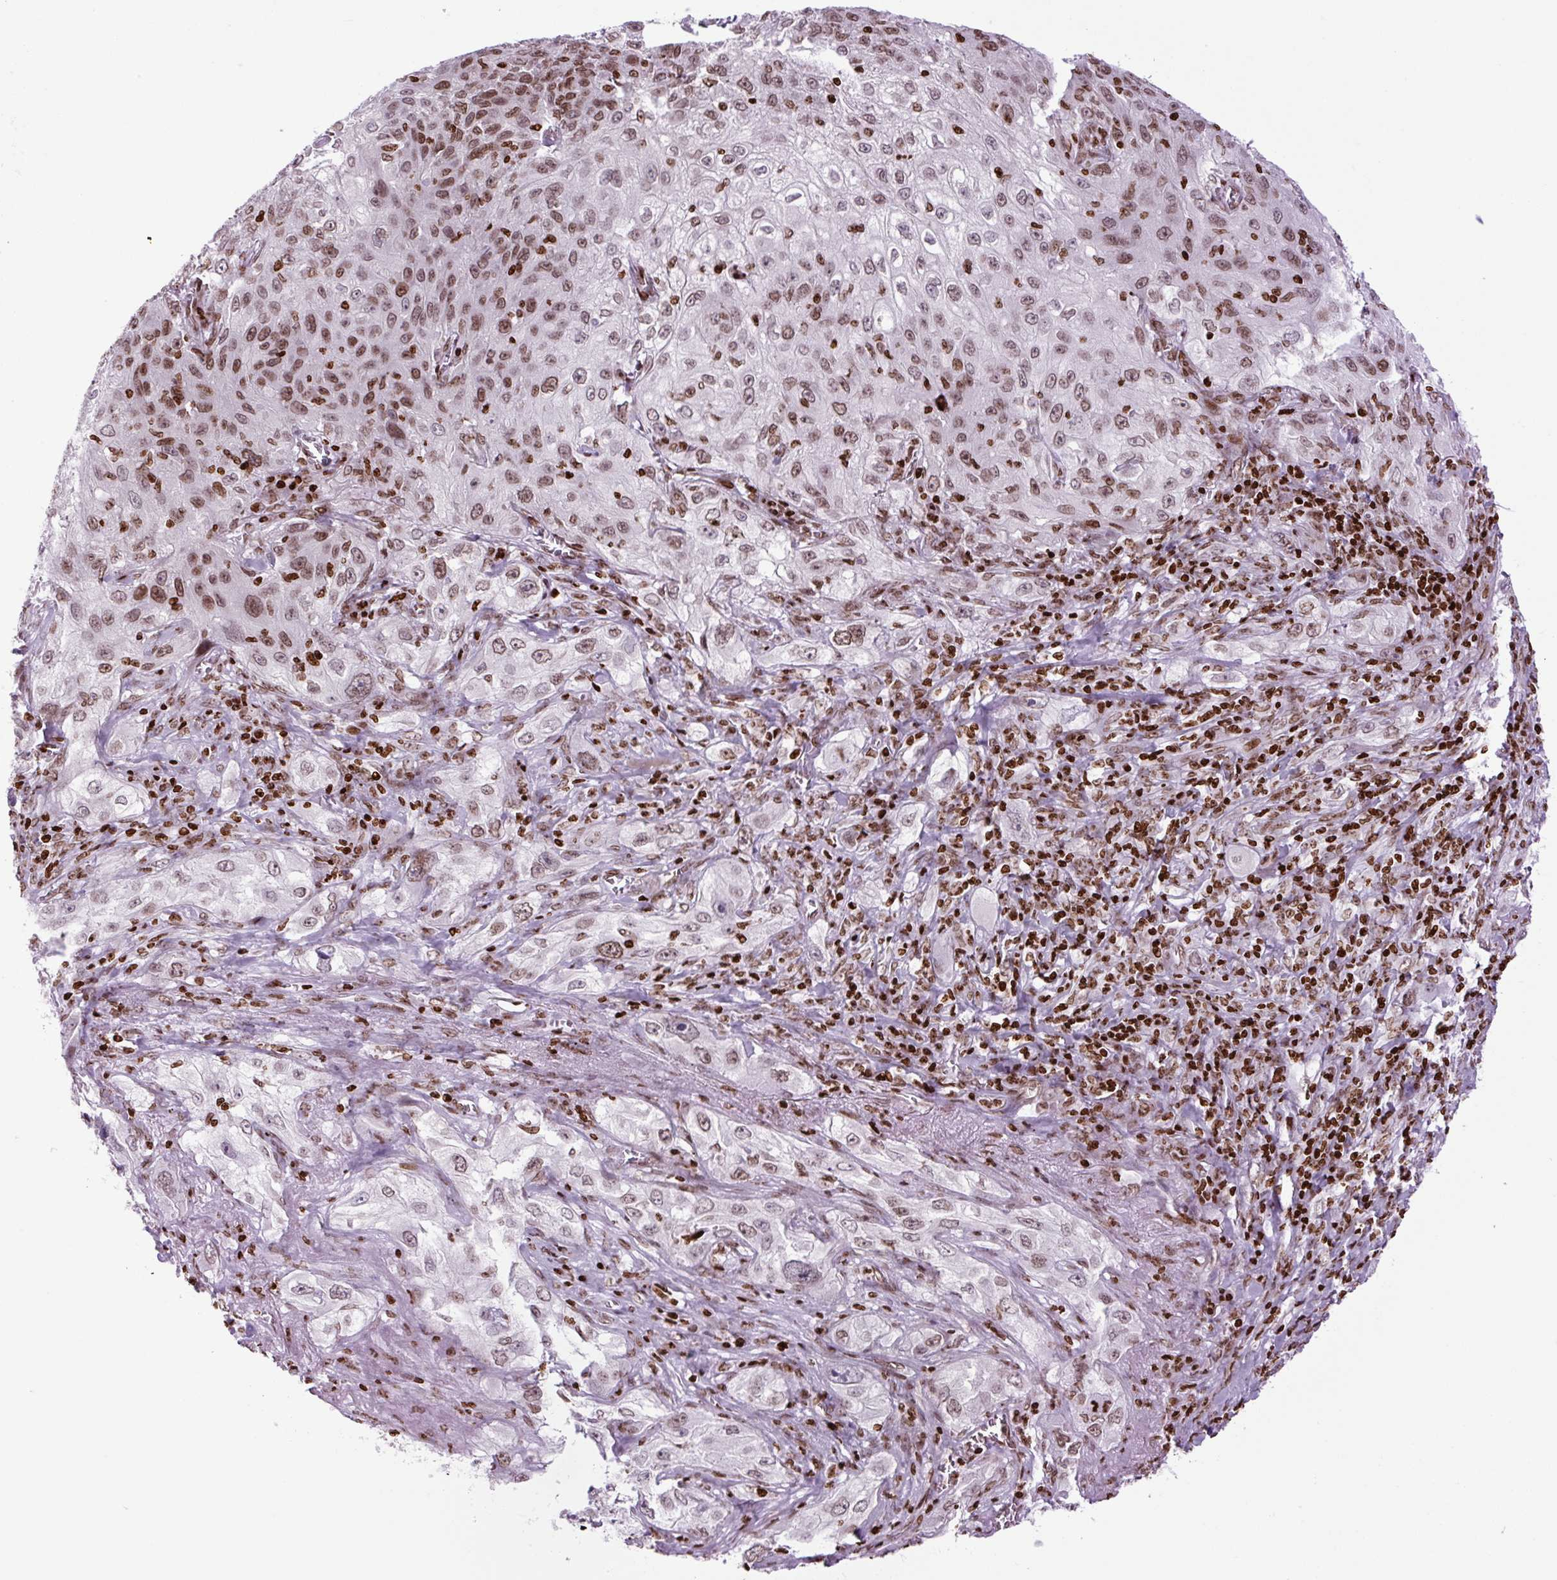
{"staining": {"intensity": "moderate", "quantity": ">75%", "location": "nuclear"}, "tissue": "lung cancer", "cell_type": "Tumor cells", "image_type": "cancer", "snomed": [{"axis": "morphology", "description": "Squamous cell carcinoma, NOS"}, {"axis": "topography", "description": "Lung"}], "caption": "Lung cancer was stained to show a protein in brown. There is medium levels of moderate nuclear expression in about >75% of tumor cells.", "gene": "H1-3", "patient": {"sex": "female", "age": 69}}